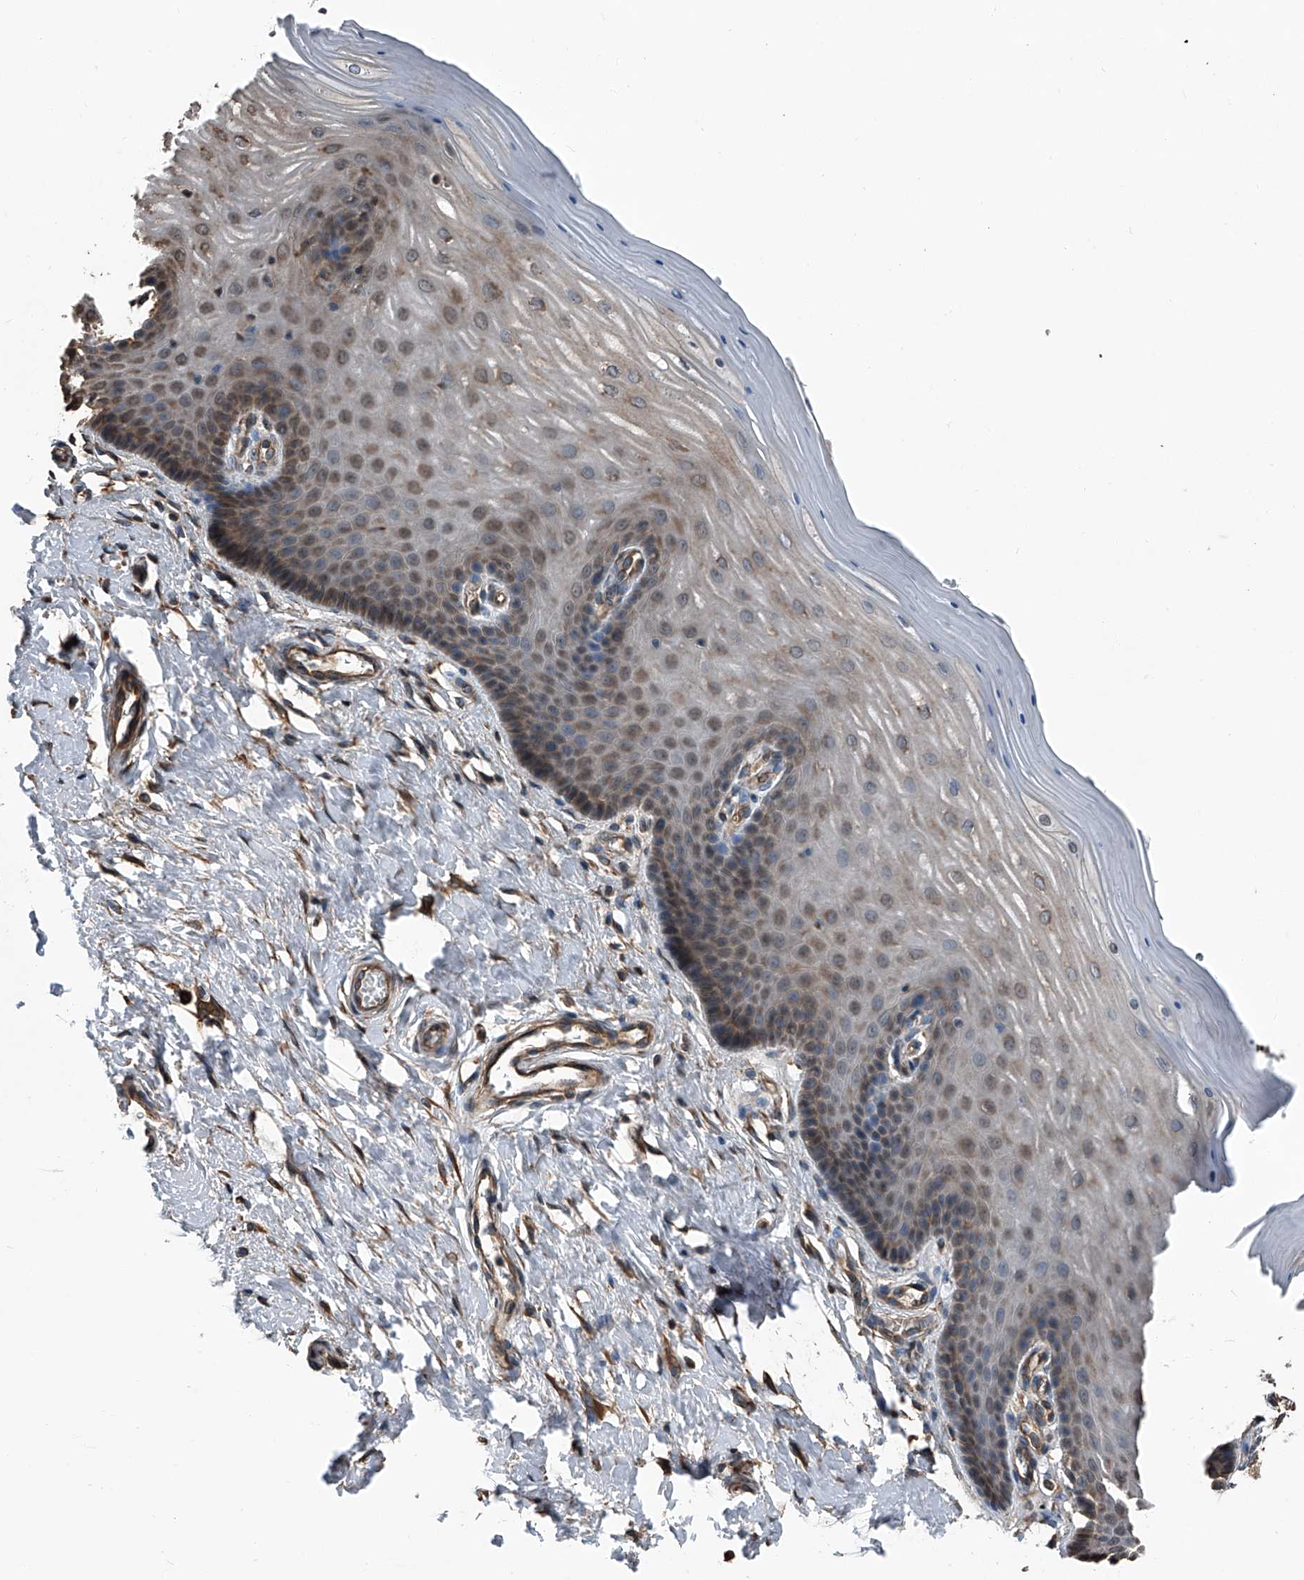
{"staining": {"intensity": "weak", "quantity": ">75%", "location": "cytoplasmic/membranous"}, "tissue": "cervix", "cell_type": "Glandular cells", "image_type": "normal", "snomed": [{"axis": "morphology", "description": "Normal tissue, NOS"}, {"axis": "topography", "description": "Cervix"}], "caption": "Approximately >75% of glandular cells in unremarkable human cervix reveal weak cytoplasmic/membranous protein staining as visualized by brown immunohistochemical staining.", "gene": "KCNJ2", "patient": {"sex": "female", "age": 55}}